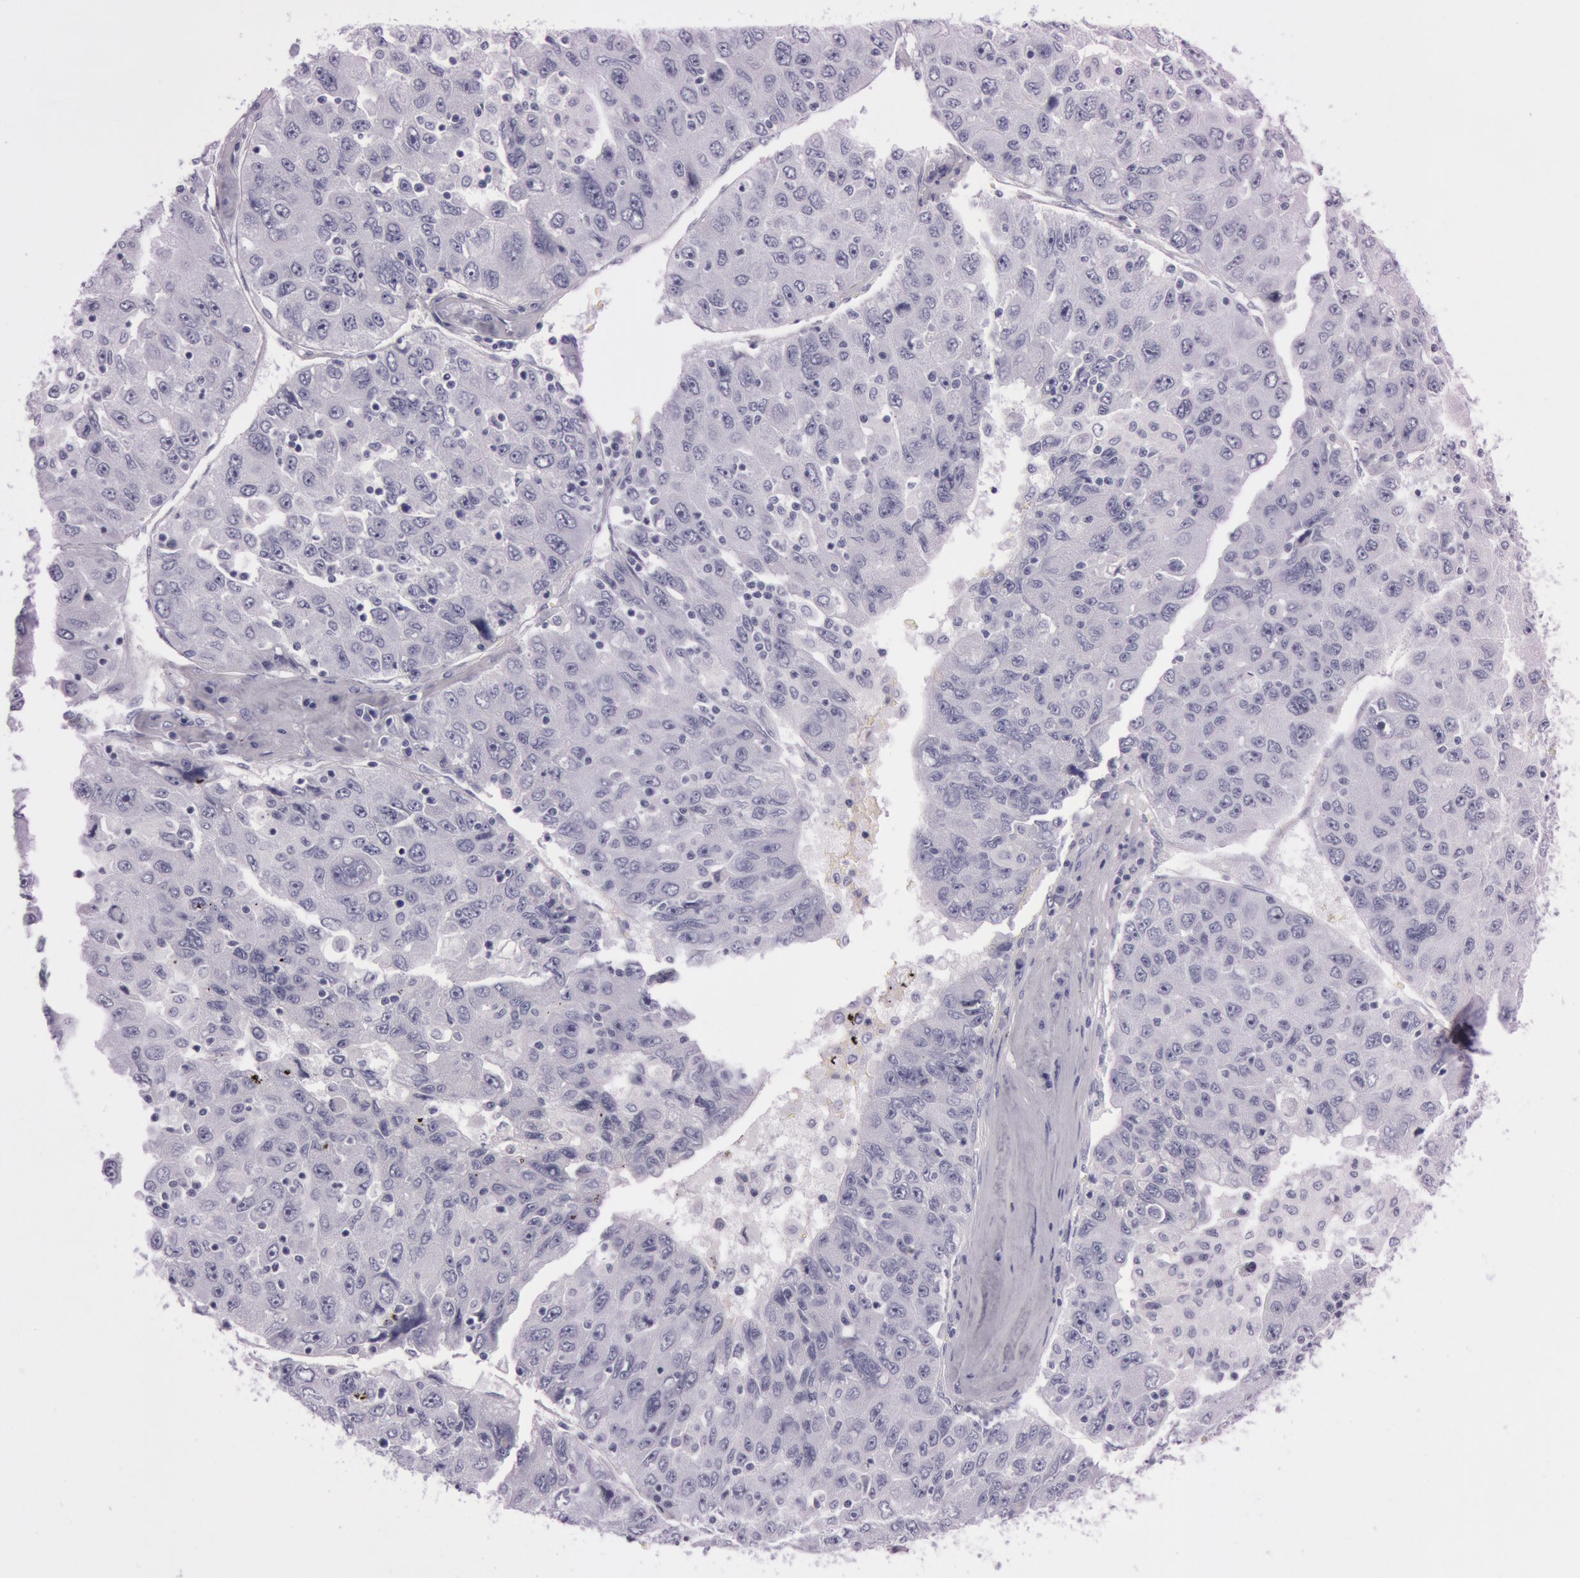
{"staining": {"intensity": "negative", "quantity": "none", "location": "none"}, "tissue": "liver cancer", "cell_type": "Tumor cells", "image_type": "cancer", "snomed": [{"axis": "morphology", "description": "Carcinoma, Hepatocellular, NOS"}, {"axis": "topography", "description": "Liver"}], "caption": "Photomicrograph shows no significant protein staining in tumor cells of liver cancer.", "gene": "S100A7", "patient": {"sex": "male", "age": 49}}